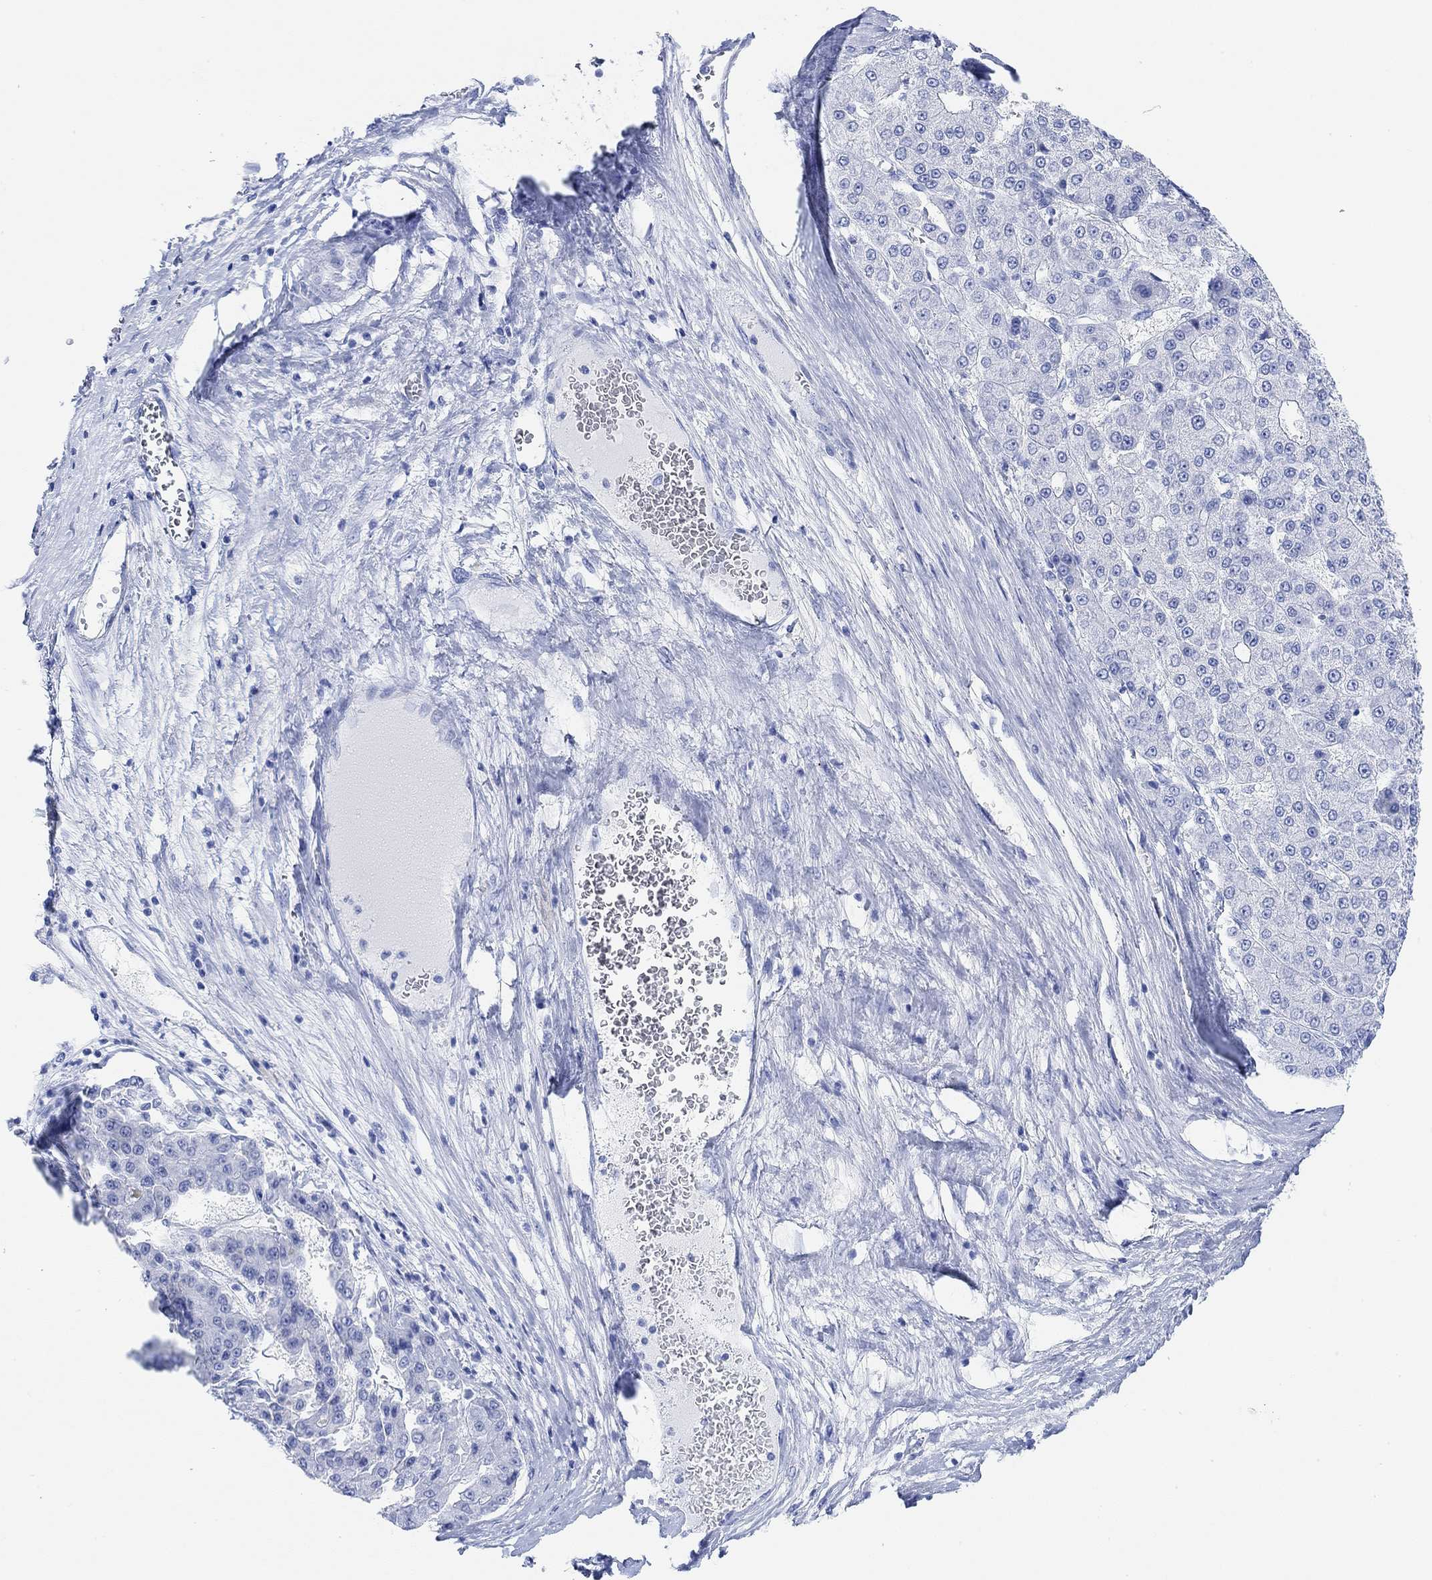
{"staining": {"intensity": "negative", "quantity": "none", "location": "none"}, "tissue": "liver cancer", "cell_type": "Tumor cells", "image_type": "cancer", "snomed": [{"axis": "morphology", "description": "Carcinoma, Hepatocellular, NOS"}, {"axis": "topography", "description": "Liver"}], "caption": "The photomicrograph exhibits no staining of tumor cells in liver hepatocellular carcinoma.", "gene": "ANKRD33", "patient": {"sex": "male", "age": 70}}